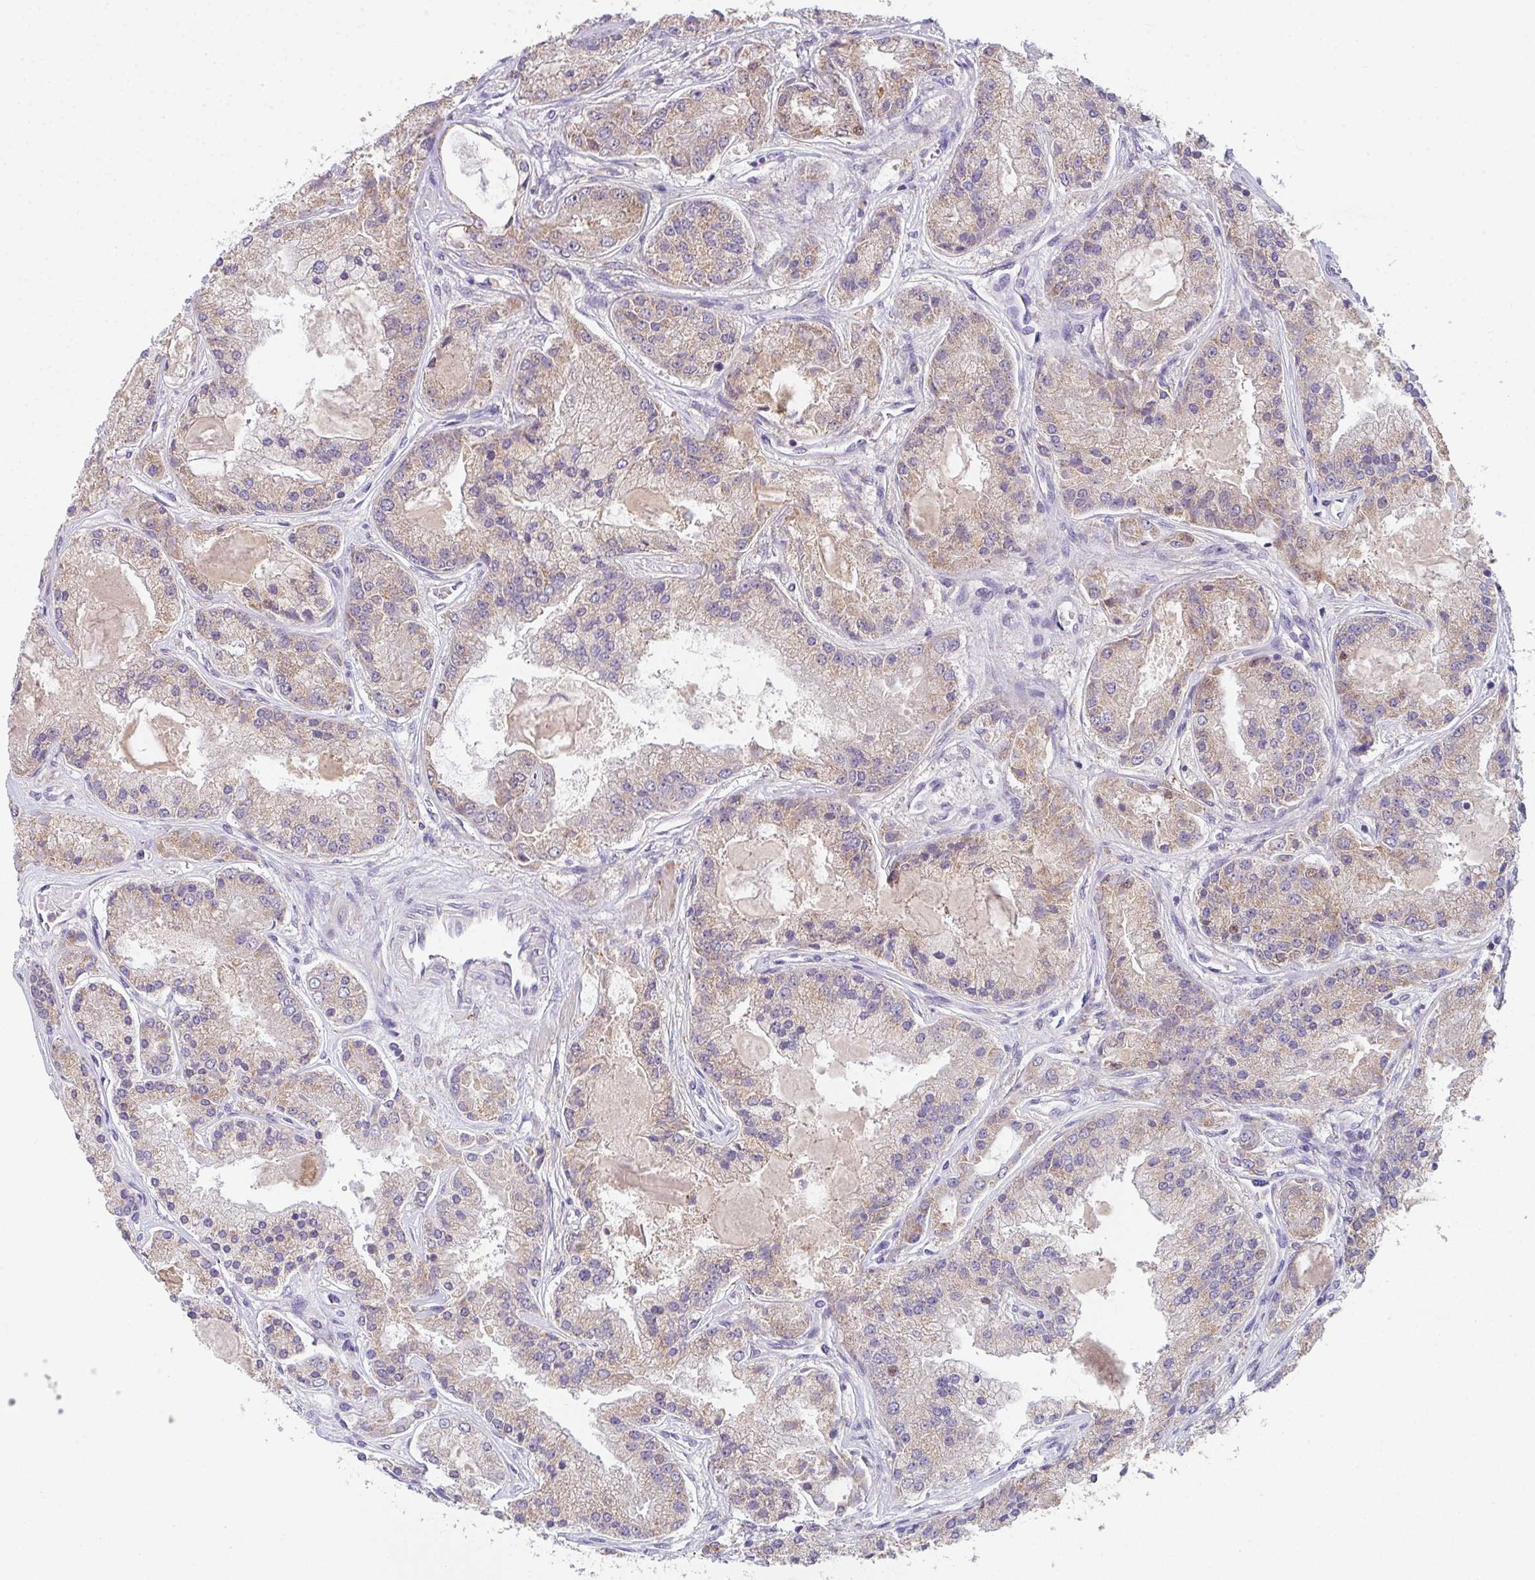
{"staining": {"intensity": "weak", "quantity": ">75%", "location": "cytoplasmic/membranous"}, "tissue": "prostate cancer", "cell_type": "Tumor cells", "image_type": "cancer", "snomed": [{"axis": "morphology", "description": "Adenocarcinoma, High grade"}, {"axis": "topography", "description": "Prostate"}], "caption": "Prostate cancer (adenocarcinoma (high-grade)) tissue shows weak cytoplasmic/membranous staining in approximately >75% of tumor cells (DAB = brown stain, brightfield microscopy at high magnification).", "gene": "TSPAN31", "patient": {"sex": "male", "age": 67}}